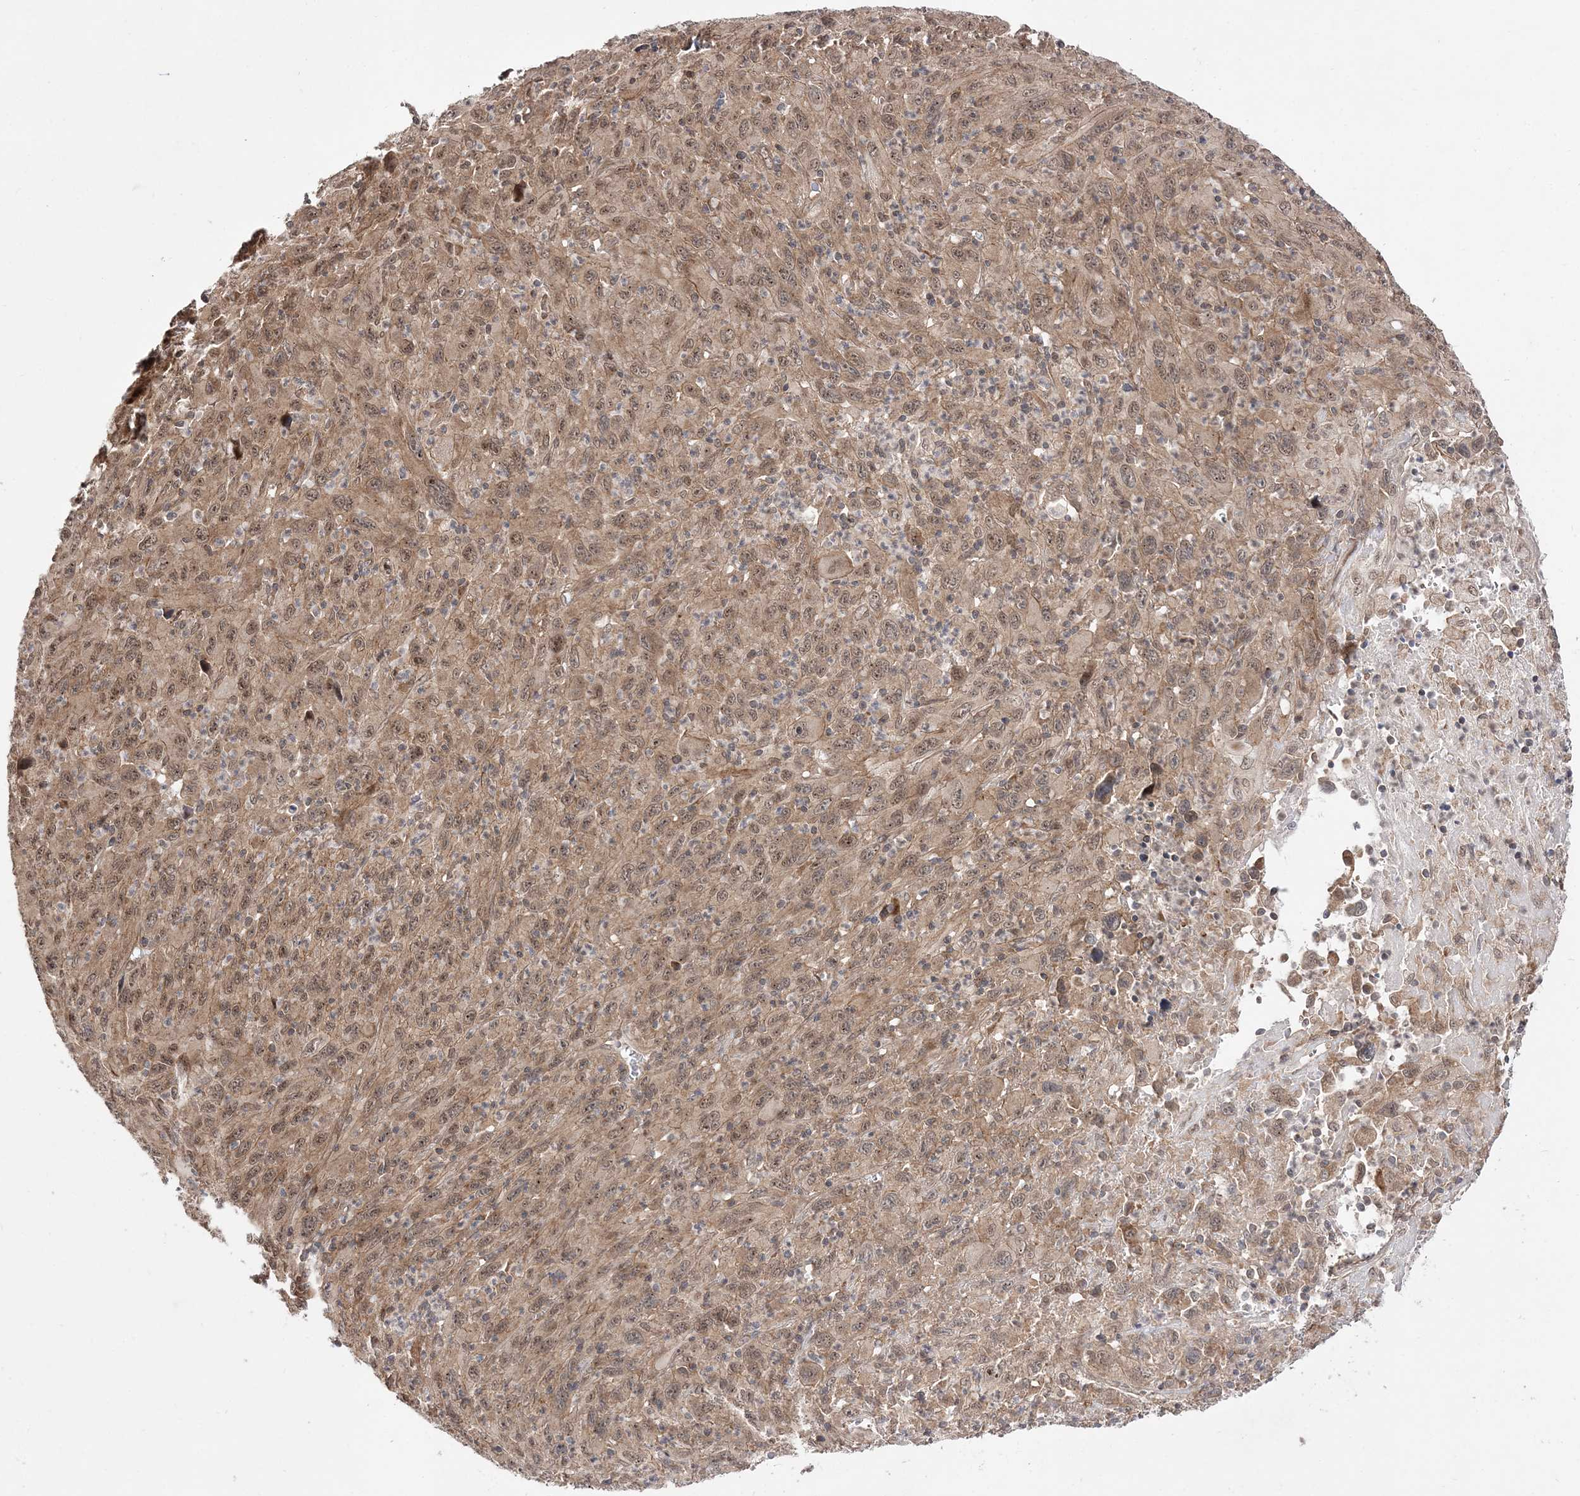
{"staining": {"intensity": "moderate", "quantity": ">75%", "location": "cytoplasmic/membranous,nuclear"}, "tissue": "melanoma", "cell_type": "Tumor cells", "image_type": "cancer", "snomed": [{"axis": "morphology", "description": "Malignant melanoma, Metastatic site"}, {"axis": "topography", "description": "Skin"}], "caption": "Protein analysis of malignant melanoma (metastatic site) tissue exhibits moderate cytoplasmic/membranous and nuclear positivity in about >75% of tumor cells.", "gene": "DALRD3", "patient": {"sex": "female", "age": 56}}